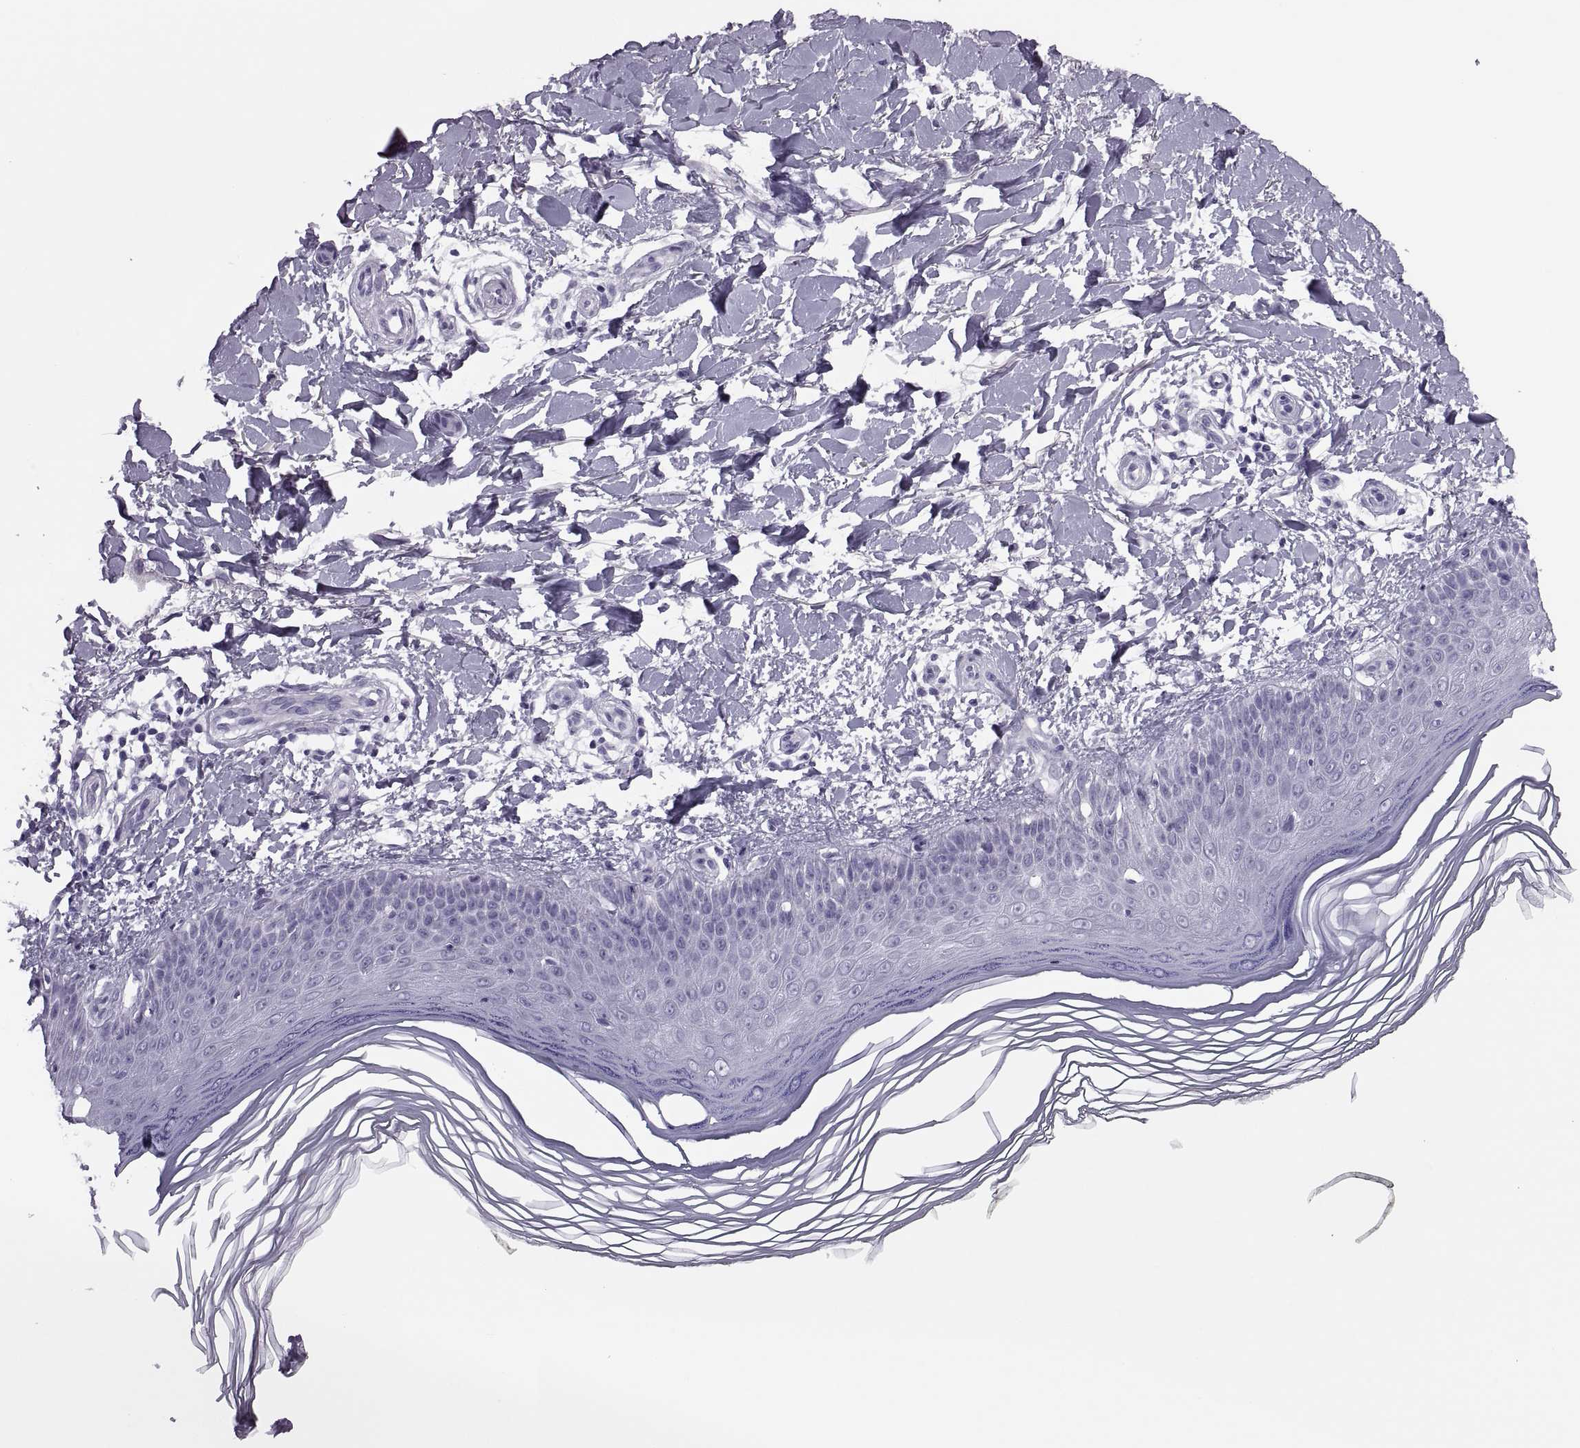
{"staining": {"intensity": "negative", "quantity": "none", "location": "none"}, "tissue": "skin", "cell_type": "Fibroblasts", "image_type": "normal", "snomed": [{"axis": "morphology", "description": "Normal tissue, NOS"}, {"axis": "topography", "description": "Skin"}], "caption": "A histopathology image of skin stained for a protein shows no brown staining in fibroblasts. (Brightfield microscopy of DAB (3,3'-diaminobenzidine) IHC at high magnification).", "gene": "FAM24A", "patient": {"sex": "female", "age": 62}}